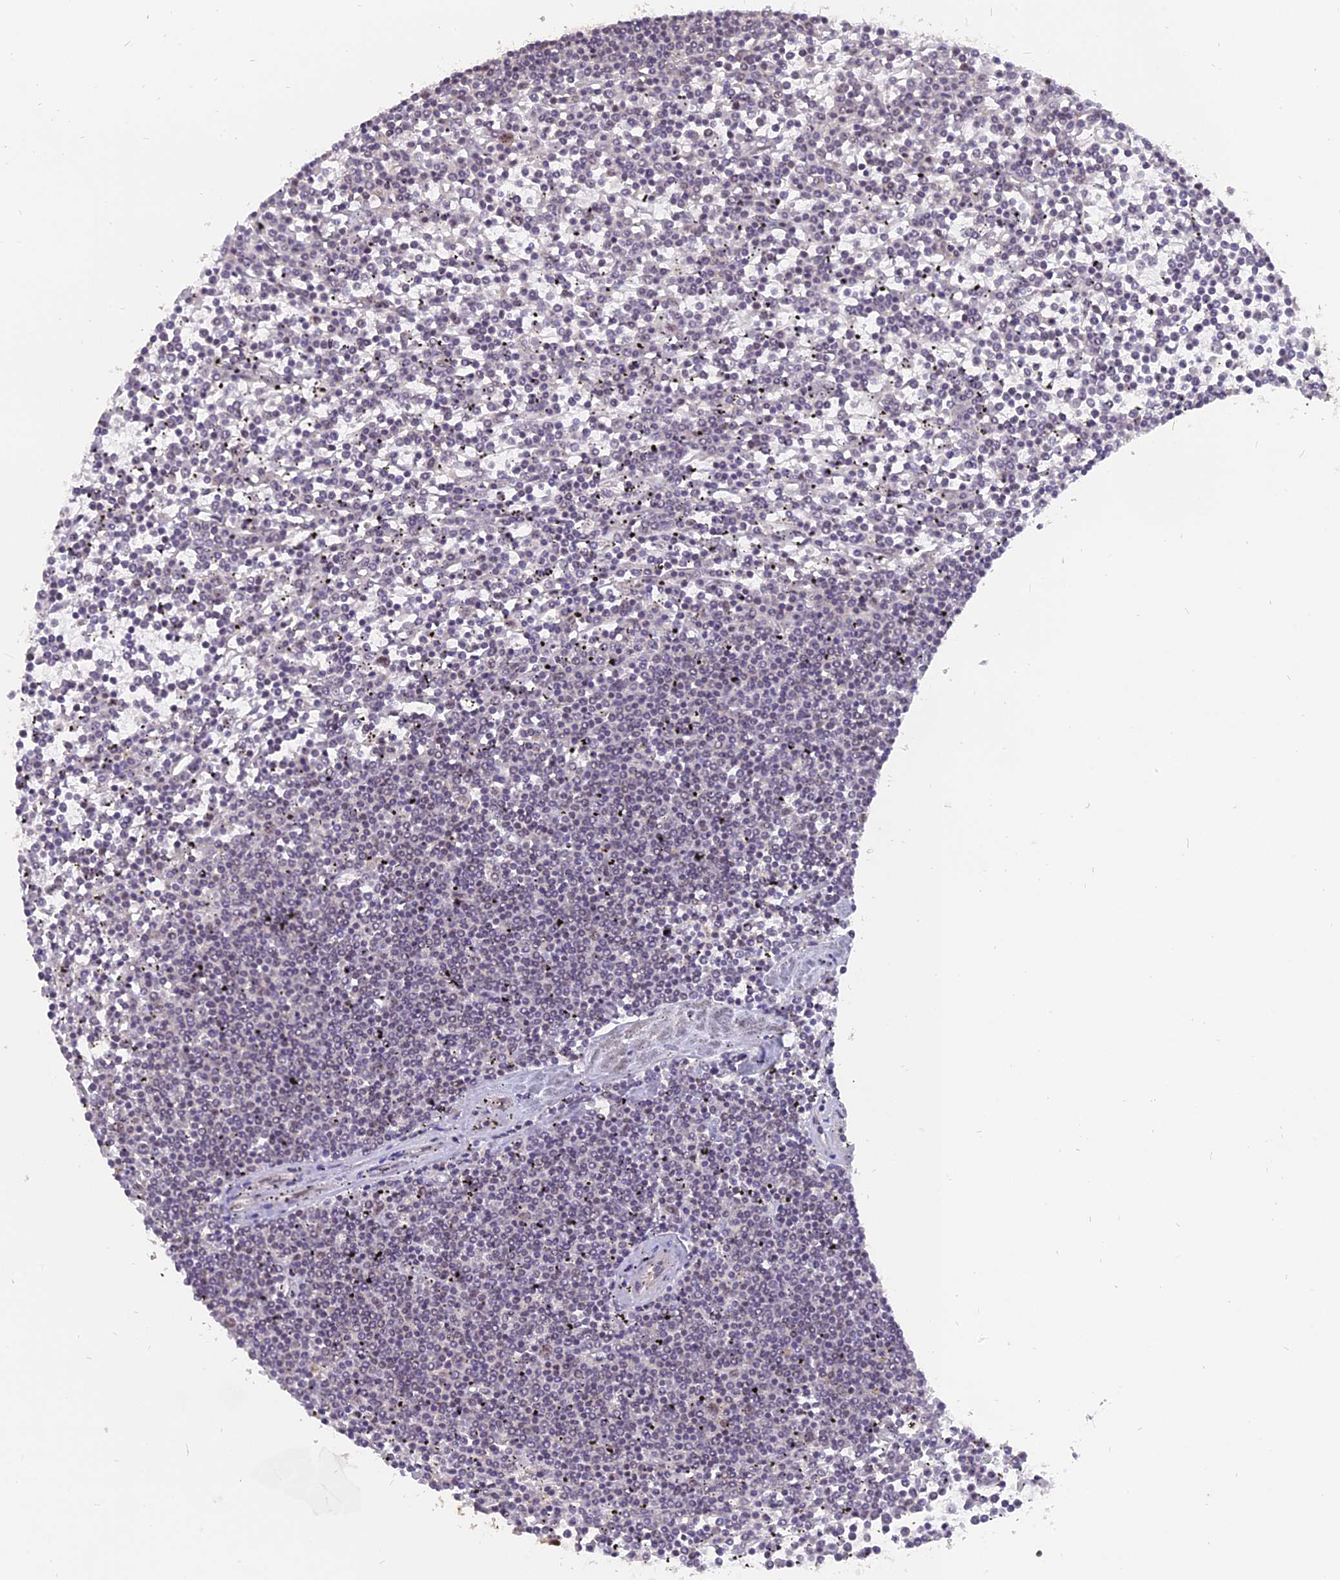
{"staining": {"intensity": "negative", "quantity": "none", "location": "none"}, "tissue": "lymphoma", "cell_type": "Tumor cells", "image_type": "cancer", "snomed": [{"axis": "morphology", "description": "Malignant lymphoma, non-Hodgkin's type, Low grade"}, {"axis": "topography", "description": "Spleen"}], "caption": "This is an IHC micrograph of low-grade malignant lymphoma, non-Hodgkin's type. There is no staining in tumor cells.", "gene": "NR1H3", "patient": {"sex": "female", "age": 19}}